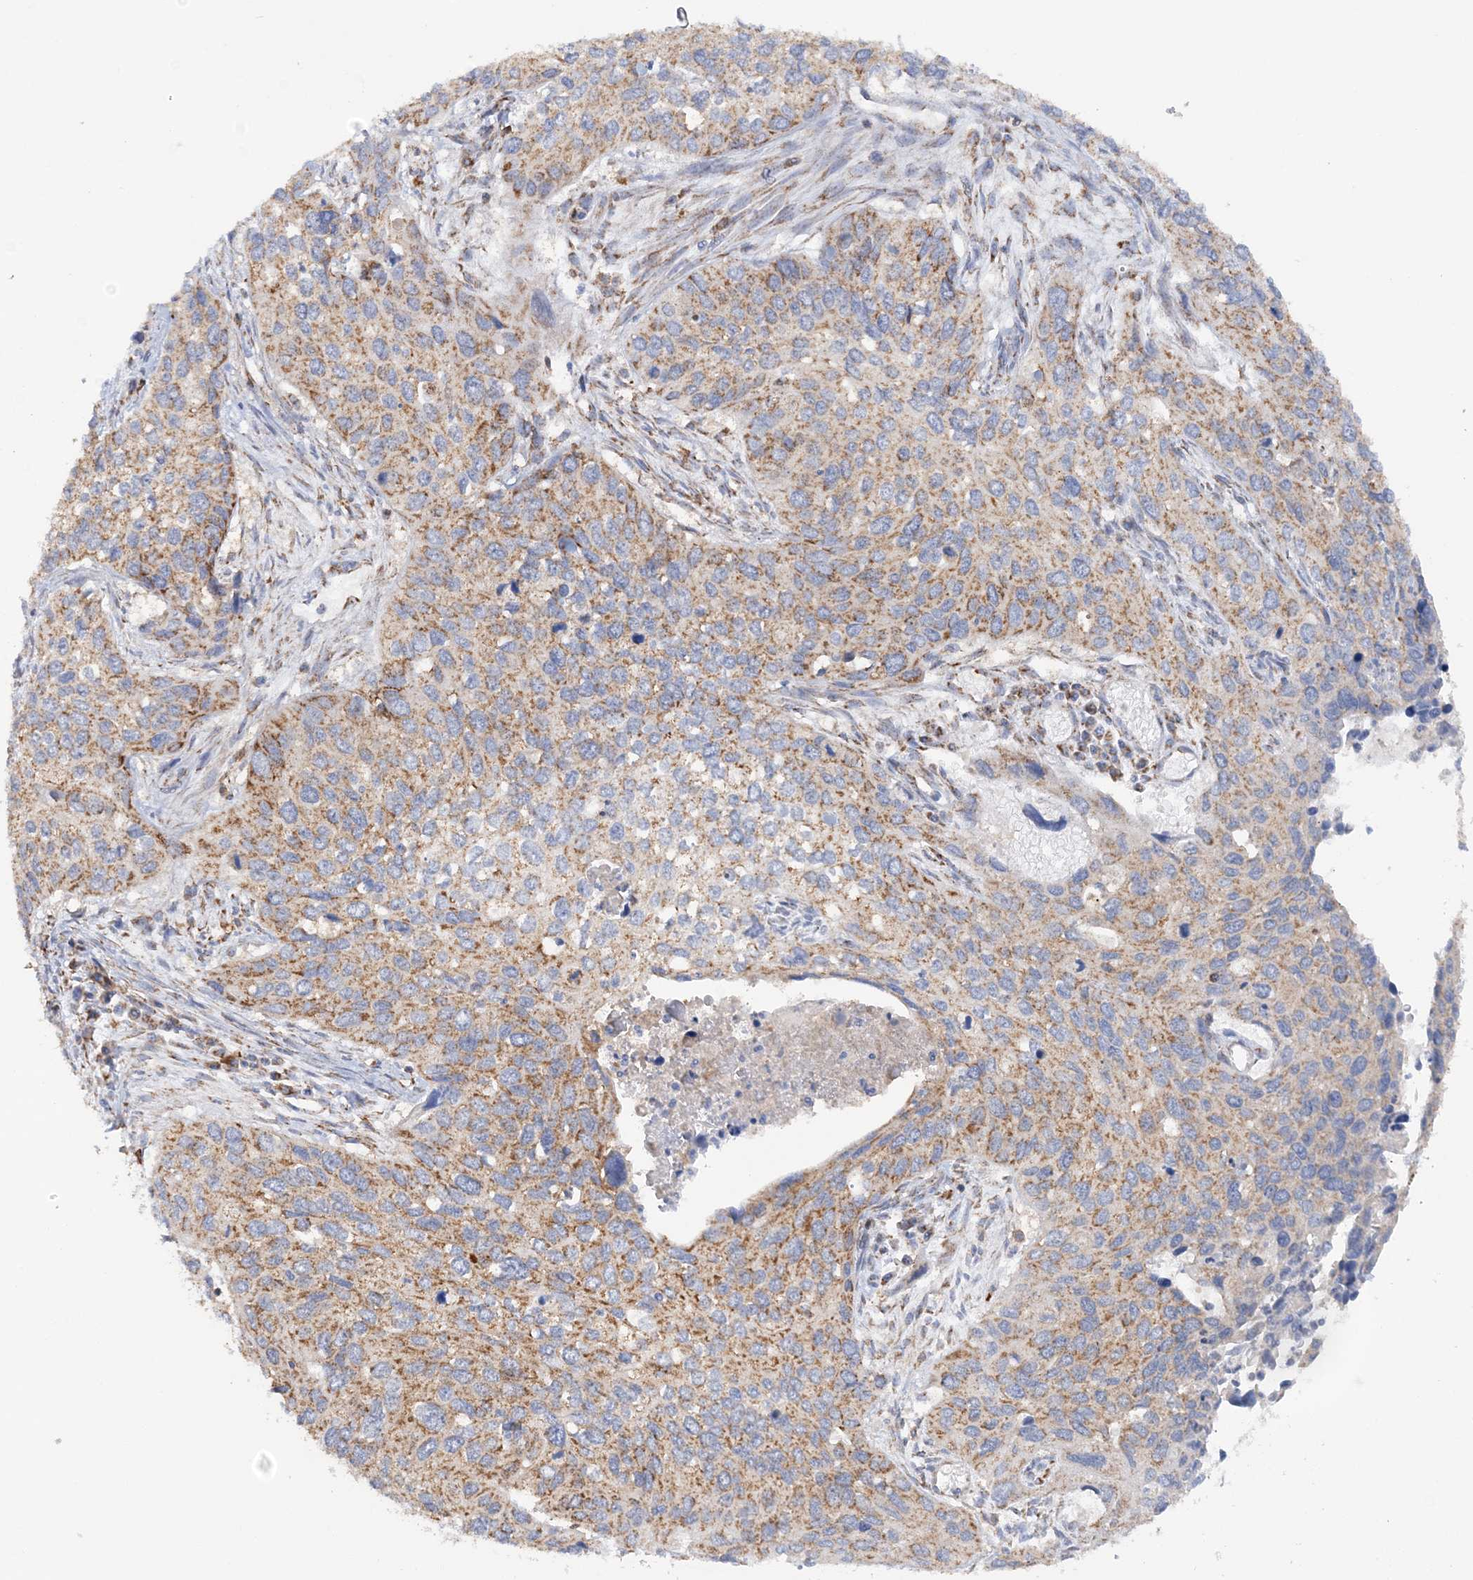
{"staining": {"intensity": "moderate", "quantity": ">75%", "location": "cytoplasmic/membranous"}, "tissue": "cervical cancer", "cell_type": "Tumor cells", "image_type": "cancer", "snomed": [{"axis": "morphology", "description": "Squamous cell carcinoma, NOS"}, {"axis": "topography", "description": "Cervix"}], "caption": "Protein expression analysis of cervical cancer shows moderate cytoplasmic/membranous staining in about >75% of tumor cells.", "gene": "TTC32", "patient": {"sex": "female", "age": 55}}